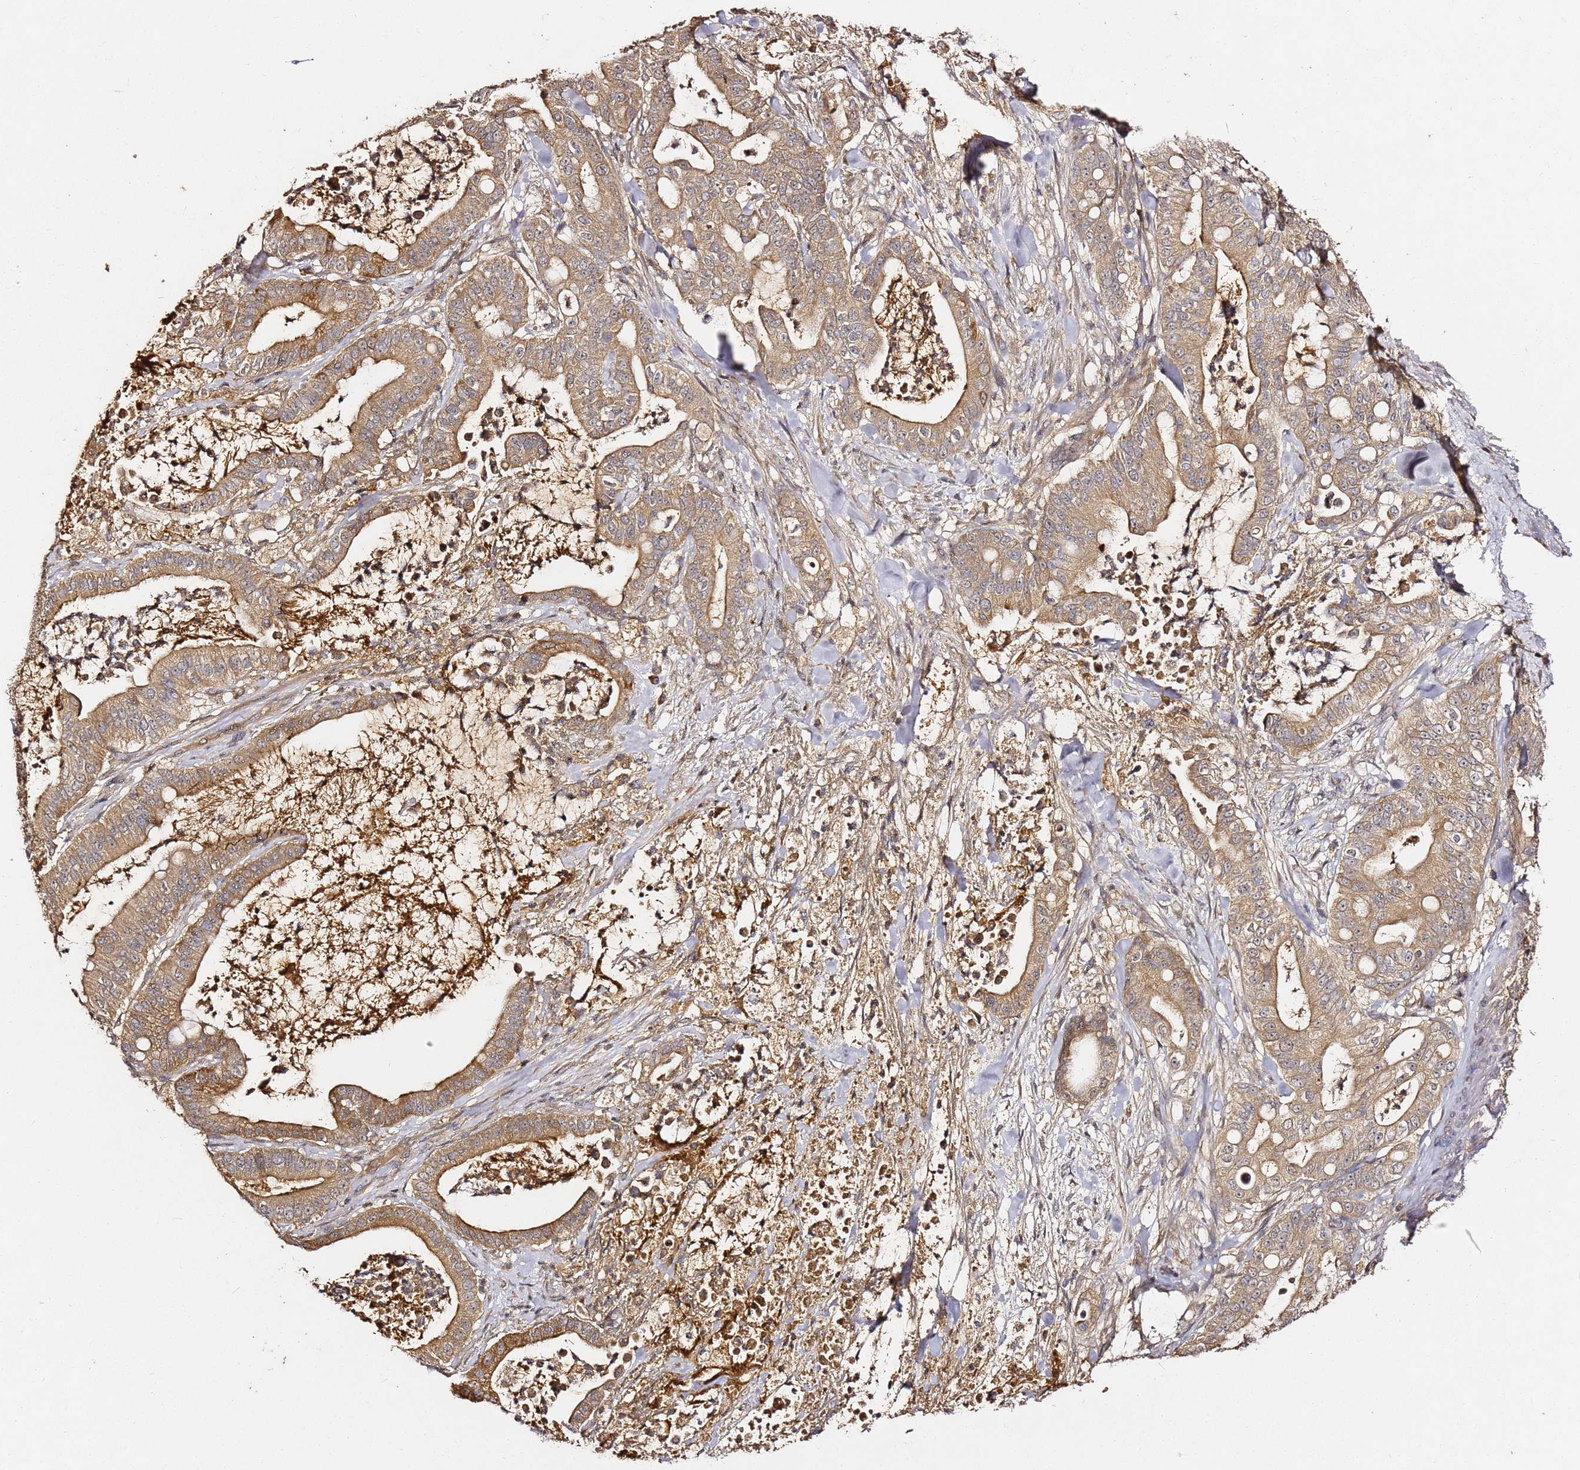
{"staining": {"intensity": "moderate", "quantity": ">75%", "location": "cytoplasmic/membranous"}, "tissue": "pancreatic cancer", "cell_type": "Tumor cells", "image_type": "cancer", "snomed": [{"axis": "morphology", "description": "Adenocarcinoma, NOS"}, {"axis": "topography", "description": "Pancreas"}], "caption": "High-magnification brightfield microscopy of pancreatic adenocarcinoma stained with DAB (brown) and counterstained with hematoxylin (blue). tumor cells exhibit moderate cytoplasmic/membranous positivity is identified in approximately>75% of cells.", "gene": "C6orf136", "patient": {"sex": "male", "age": 71}}